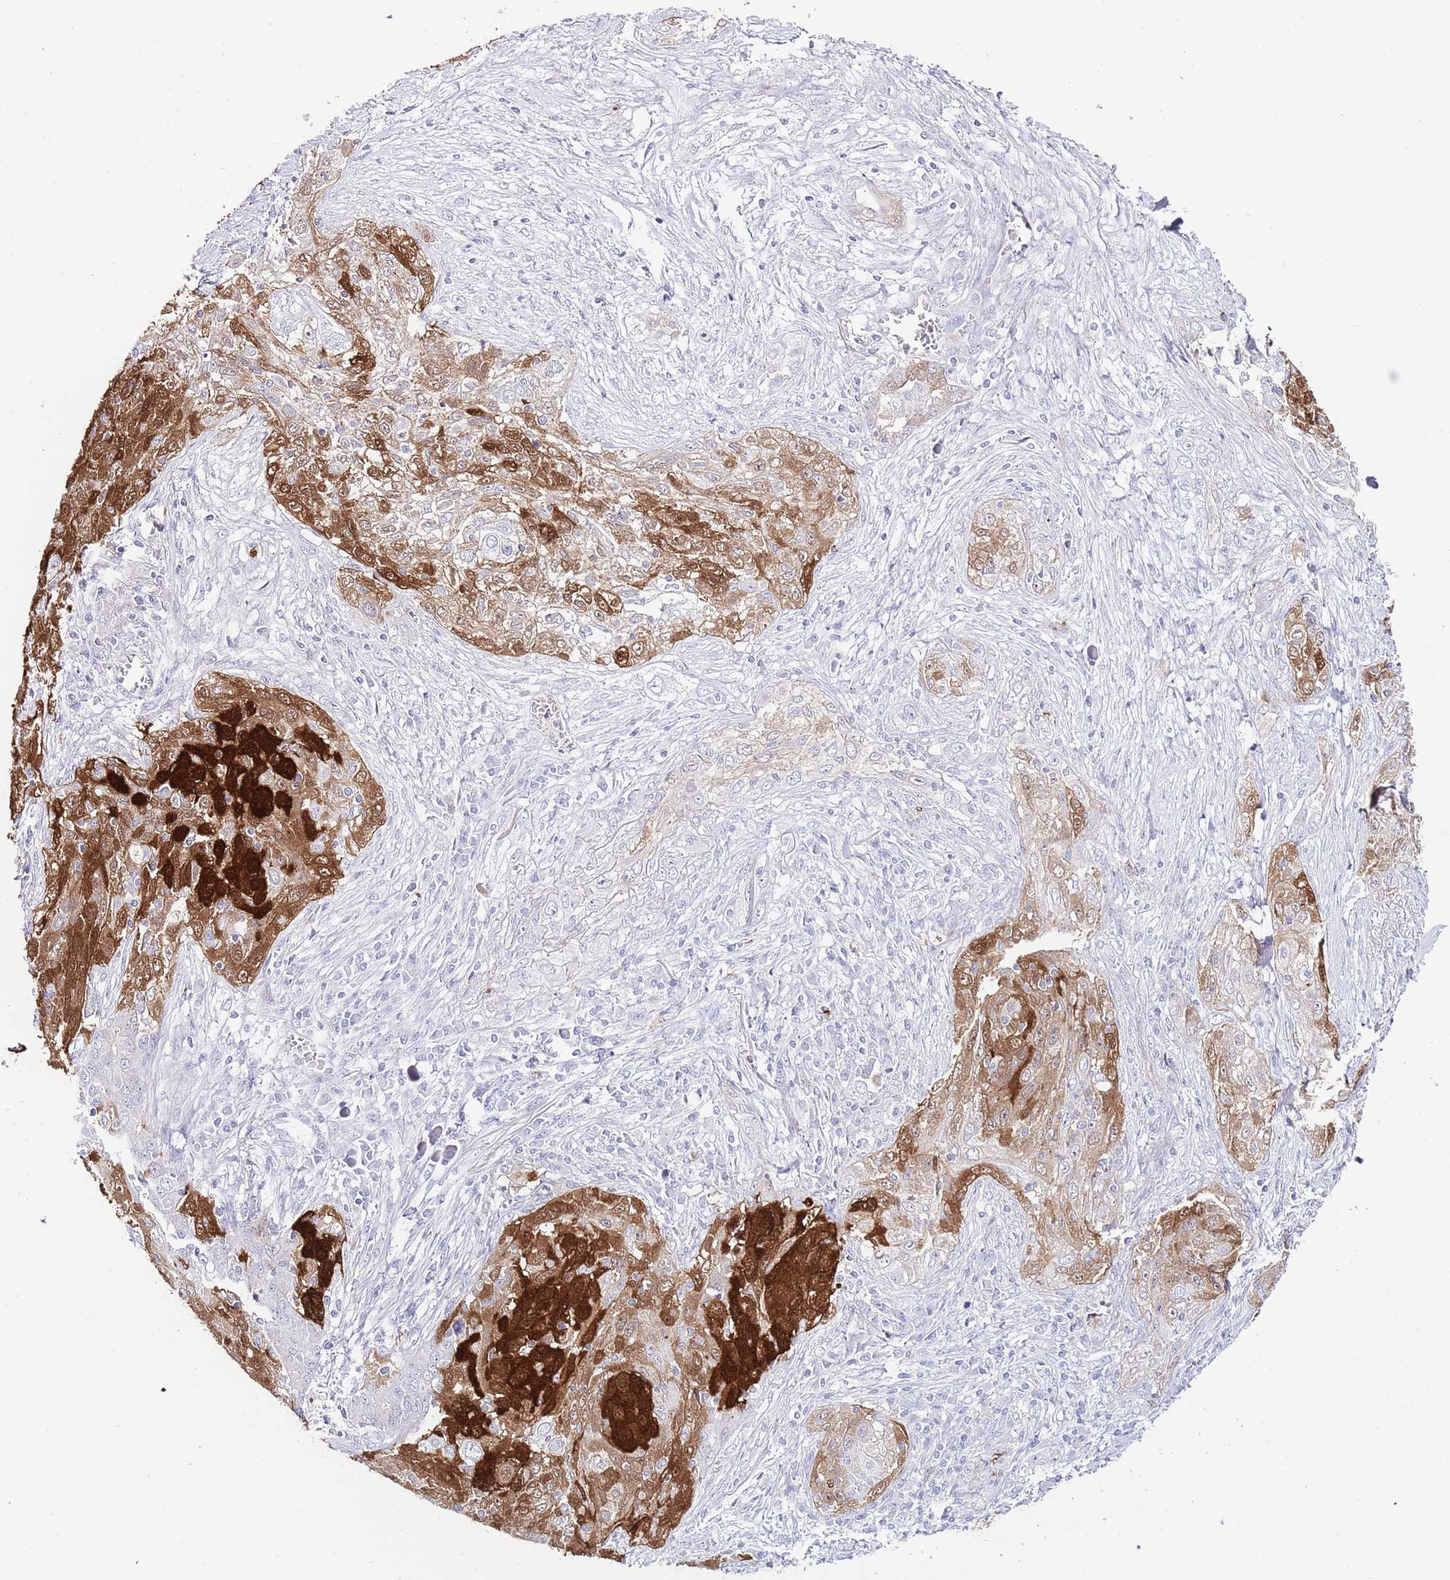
{"staining": {"intensity": "strong", "quantity": "25%-75%", "location": "cytoplasmic/membranous,nuclear"}, "tissue": "lung cancer", "cell_type": "Tumor cells", "image_type": "cancer", "snomed": [{"axis": "morphology", "description": "Squamous cell carcinoma, NOS"}, {"axis": "topography", "description": "Lung"}], "caption": "An immunohistochemistry (IHC) image of tumor tissue is shown. Protein staining in brown highlights strong cytoplasmic/membranous and nuclear positivity in lung cancer (squamous cell carcinoma) within tumor cells.", "gene": "ALDH3A1", "patient": {"sex": "female", "age": 69}}